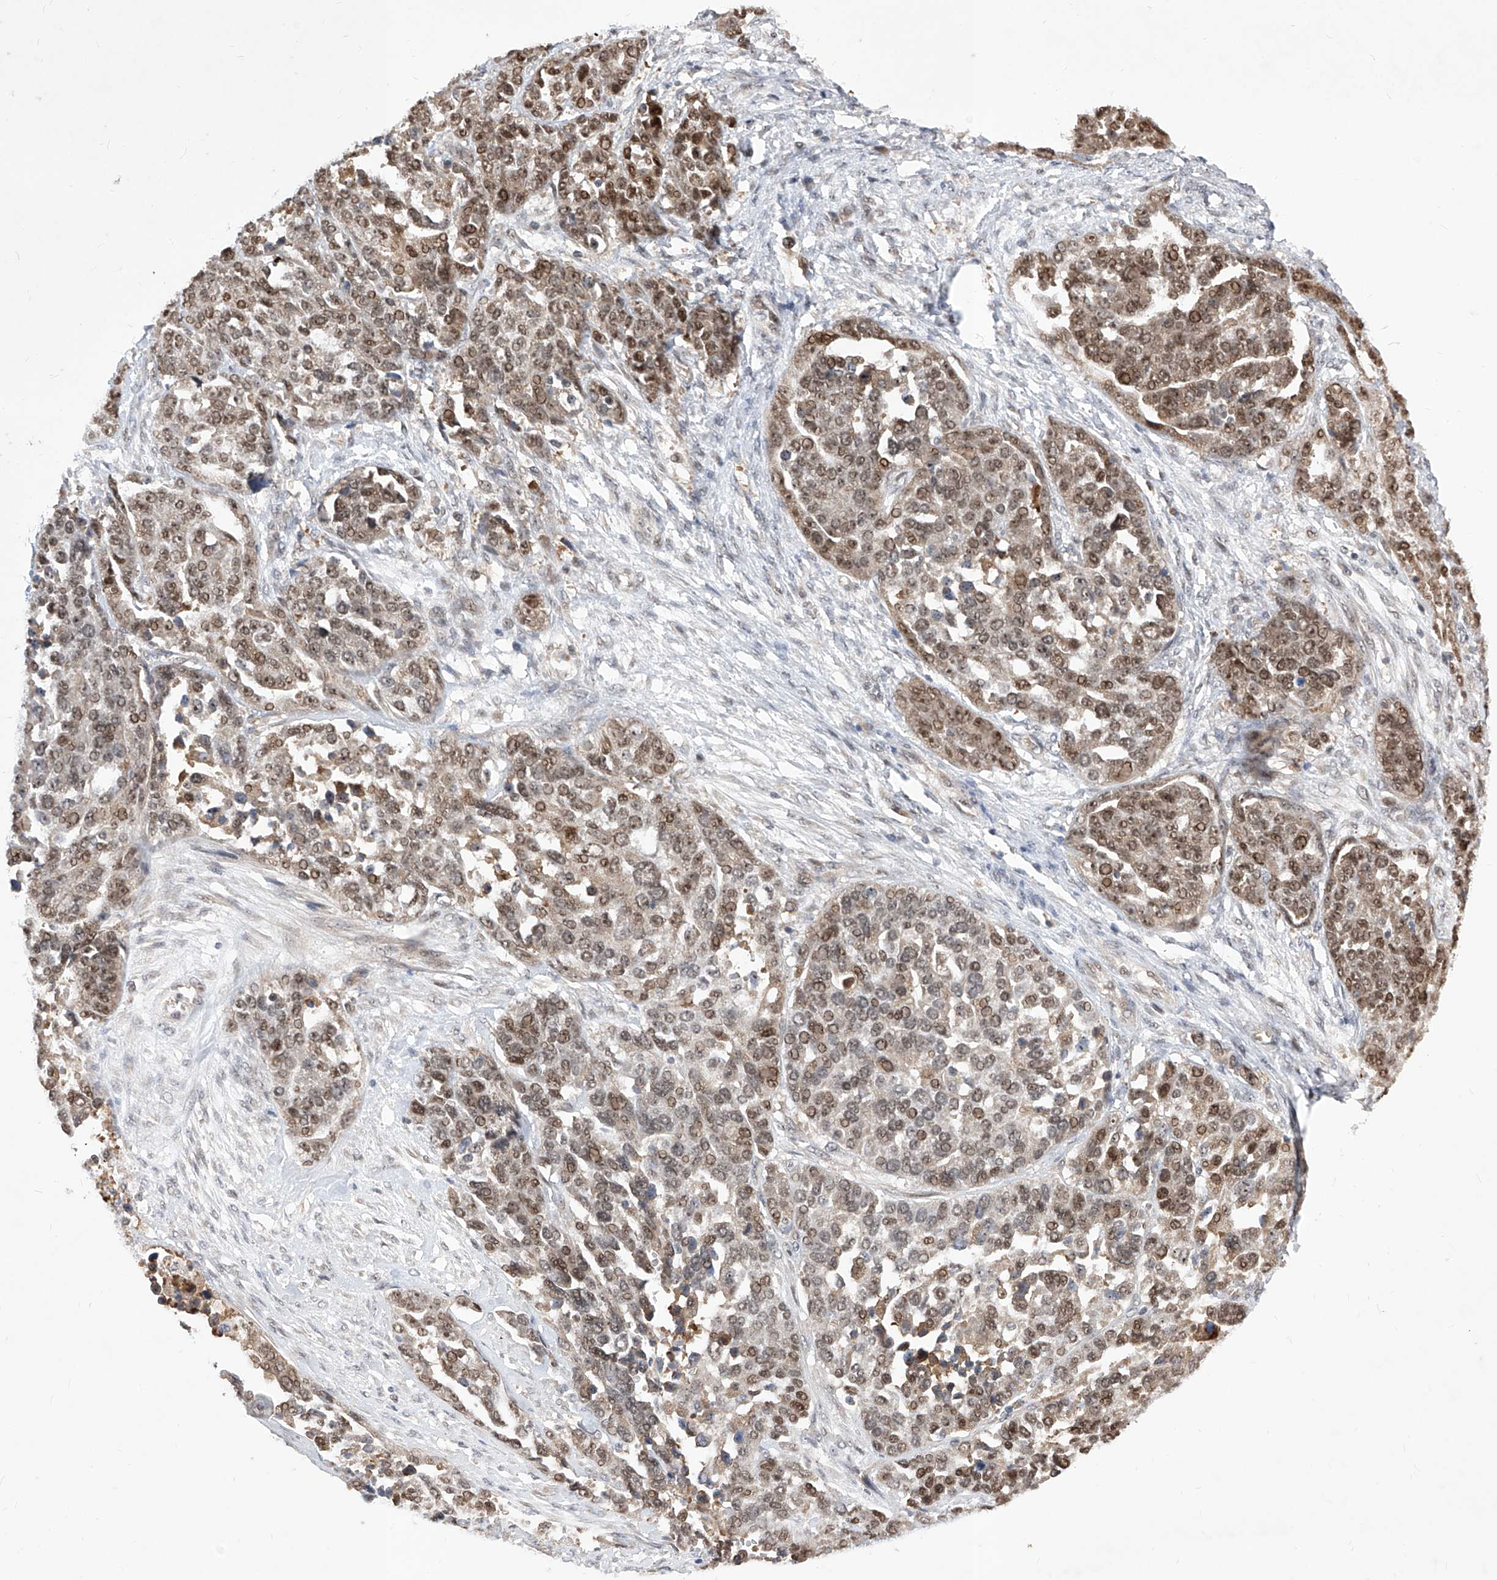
{"staining": {"intensity": "moderate", "quantity": ">75%", "location": "nuclear"}, "tissue": "ovarian cancer", "cell_type": "Tumor cells", "image_type": "cancer", "snomed": [{"axis": "morphology", "description": "Cystadenocarcinoma, serous, NOS"}, {"axis": "topography", "description": "Ovary"}], "caption": "Protein analysis of ovarian cancer tissue reveals moderate nuclear positivity in about >75% of tumor cells.", "gene": "LGR4", "patient": {"sex": "female", "age": 44}}